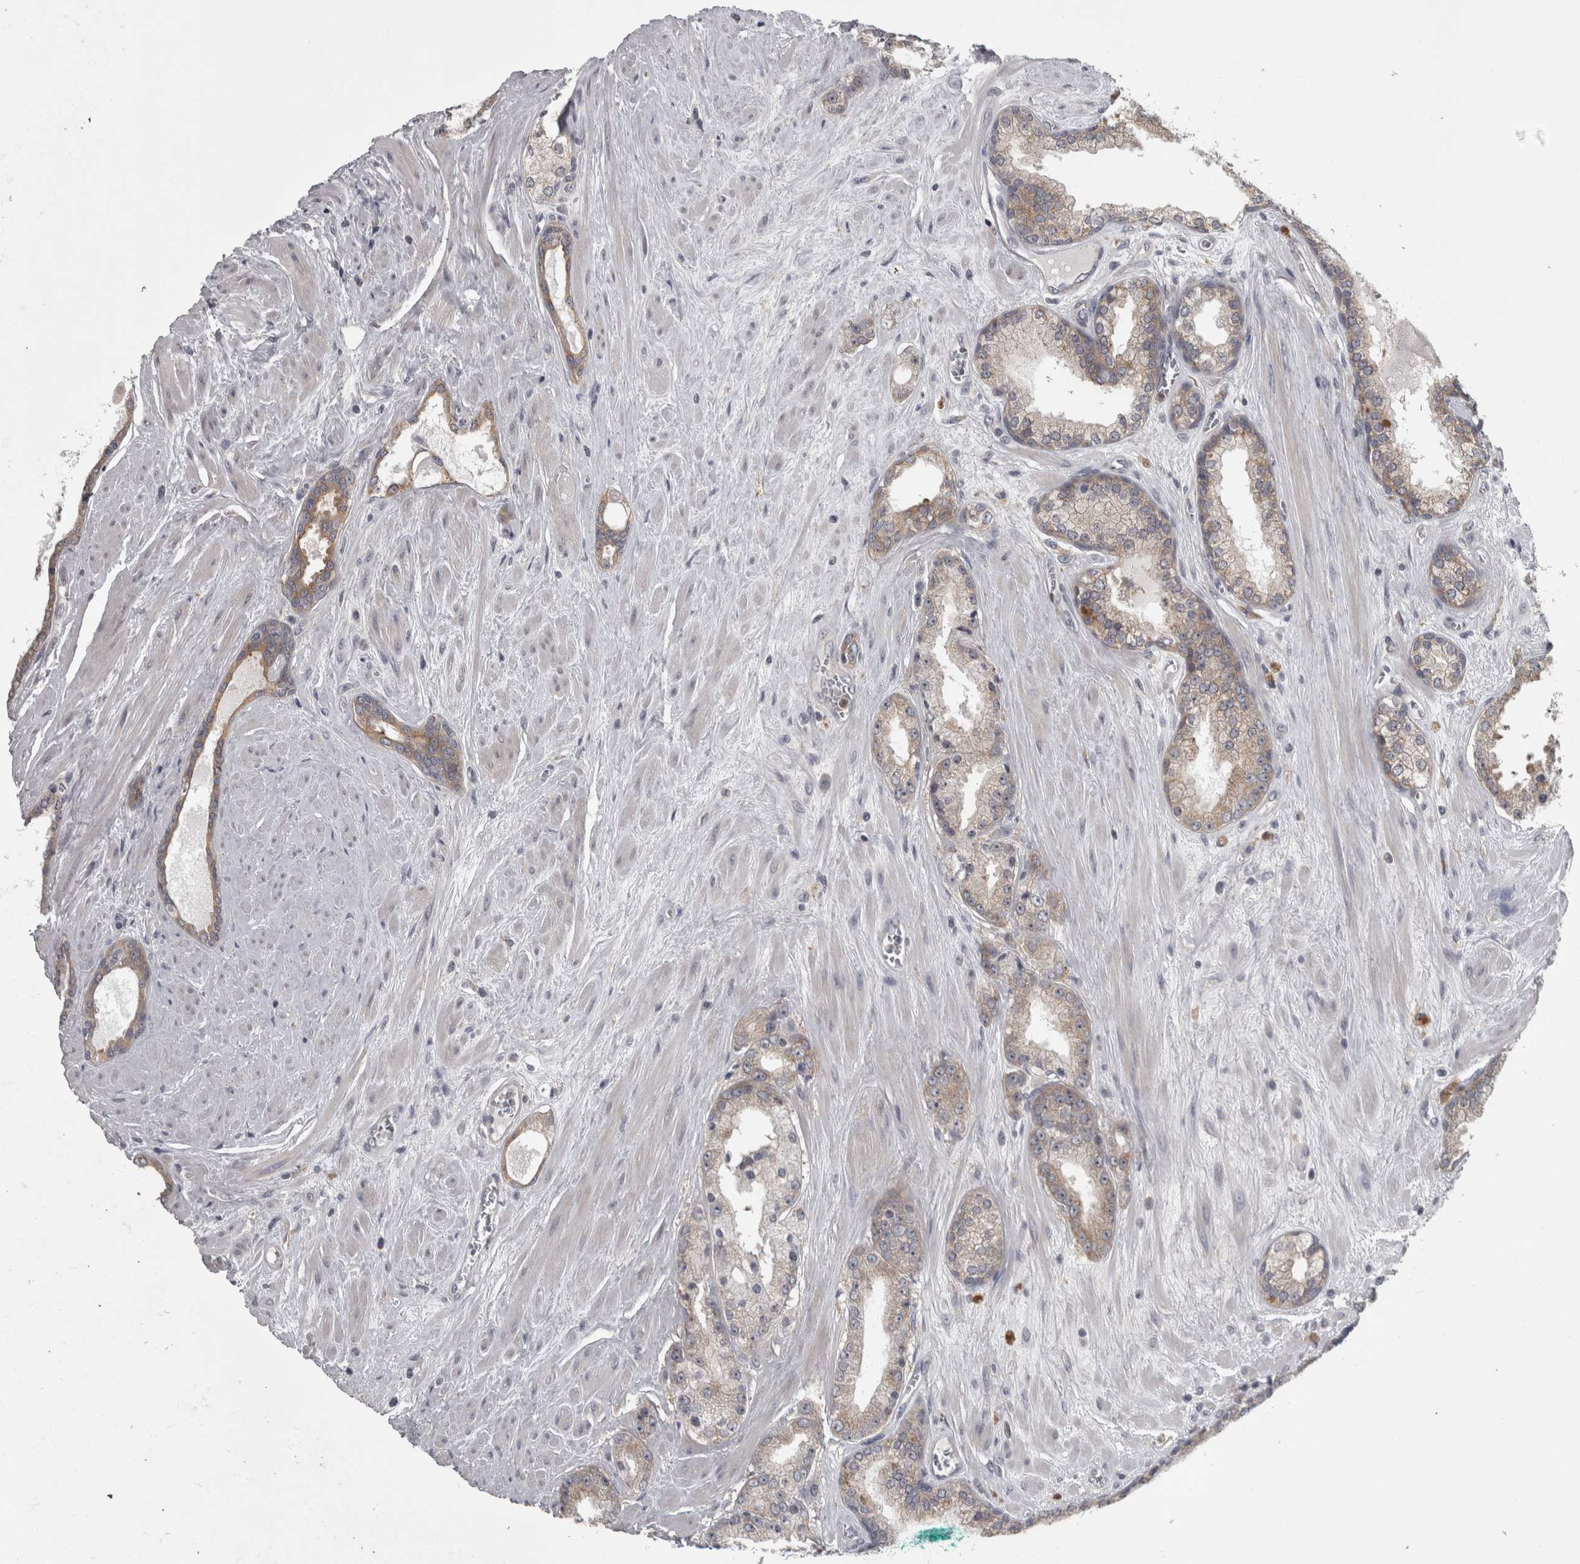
{"staining": {"intensity": "weak", "quantity": "<25%", "location": "cytoplasmic/membranous"}, "tissue": "prostate cancer", "cell_type": "Tumor cells", "image_type": "cancer", "snomed": [{"axis": "morphology", "description": "Adenocarcinoma, Low grade"}, {"axis": "topography", "description": "Prostate"}], "caption": "An image of prostate low-grade adenocarcinoma stained for a protein reveals no brown staining in tumor cells.", "gene": "PRKCI", "patient": {"sex": "male", "age": 62}}